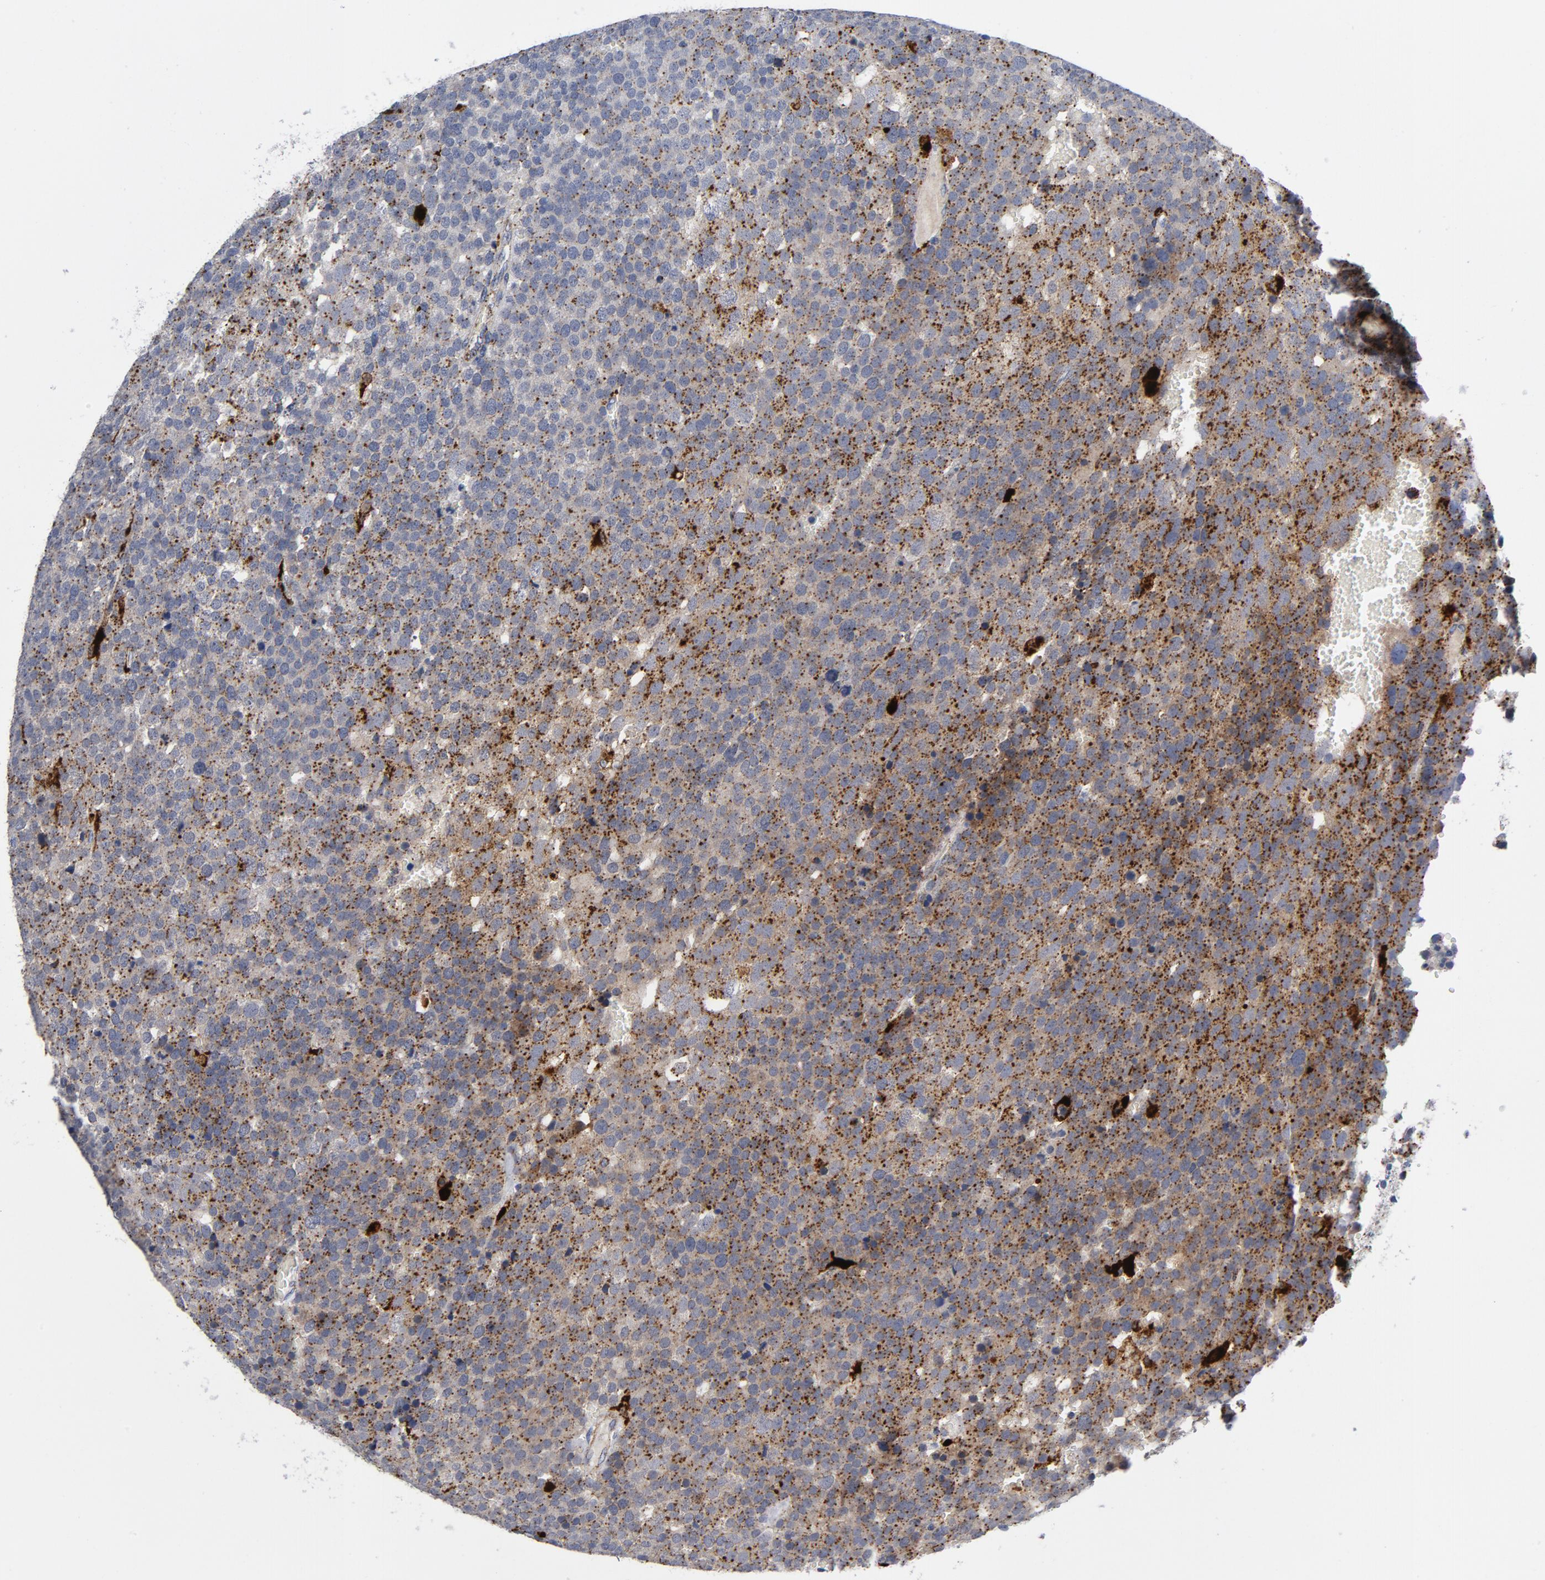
{"staining": {"intensity": "moderate", "quantity": ">75%", "location": "cytoplasmic/membranous"}, "tissue": "testis cancer", "cell_type": "Tumor cells", "image_type": "cancer", "snomed": [{"axis": "morphology", "description": "Seminoma, NOS"}, {"axis": "topography", "description": "Testis"}], "caption": "DAB immunohistochemical staining of testis cancer (seminoma) demonstrates moderate cytoplasmic/membranous protein positivity in about >75% of tumor cells. Nuclei are stained in blue.", "gene": "AKT2", "patient": {"sex": "male", "age": 71}}